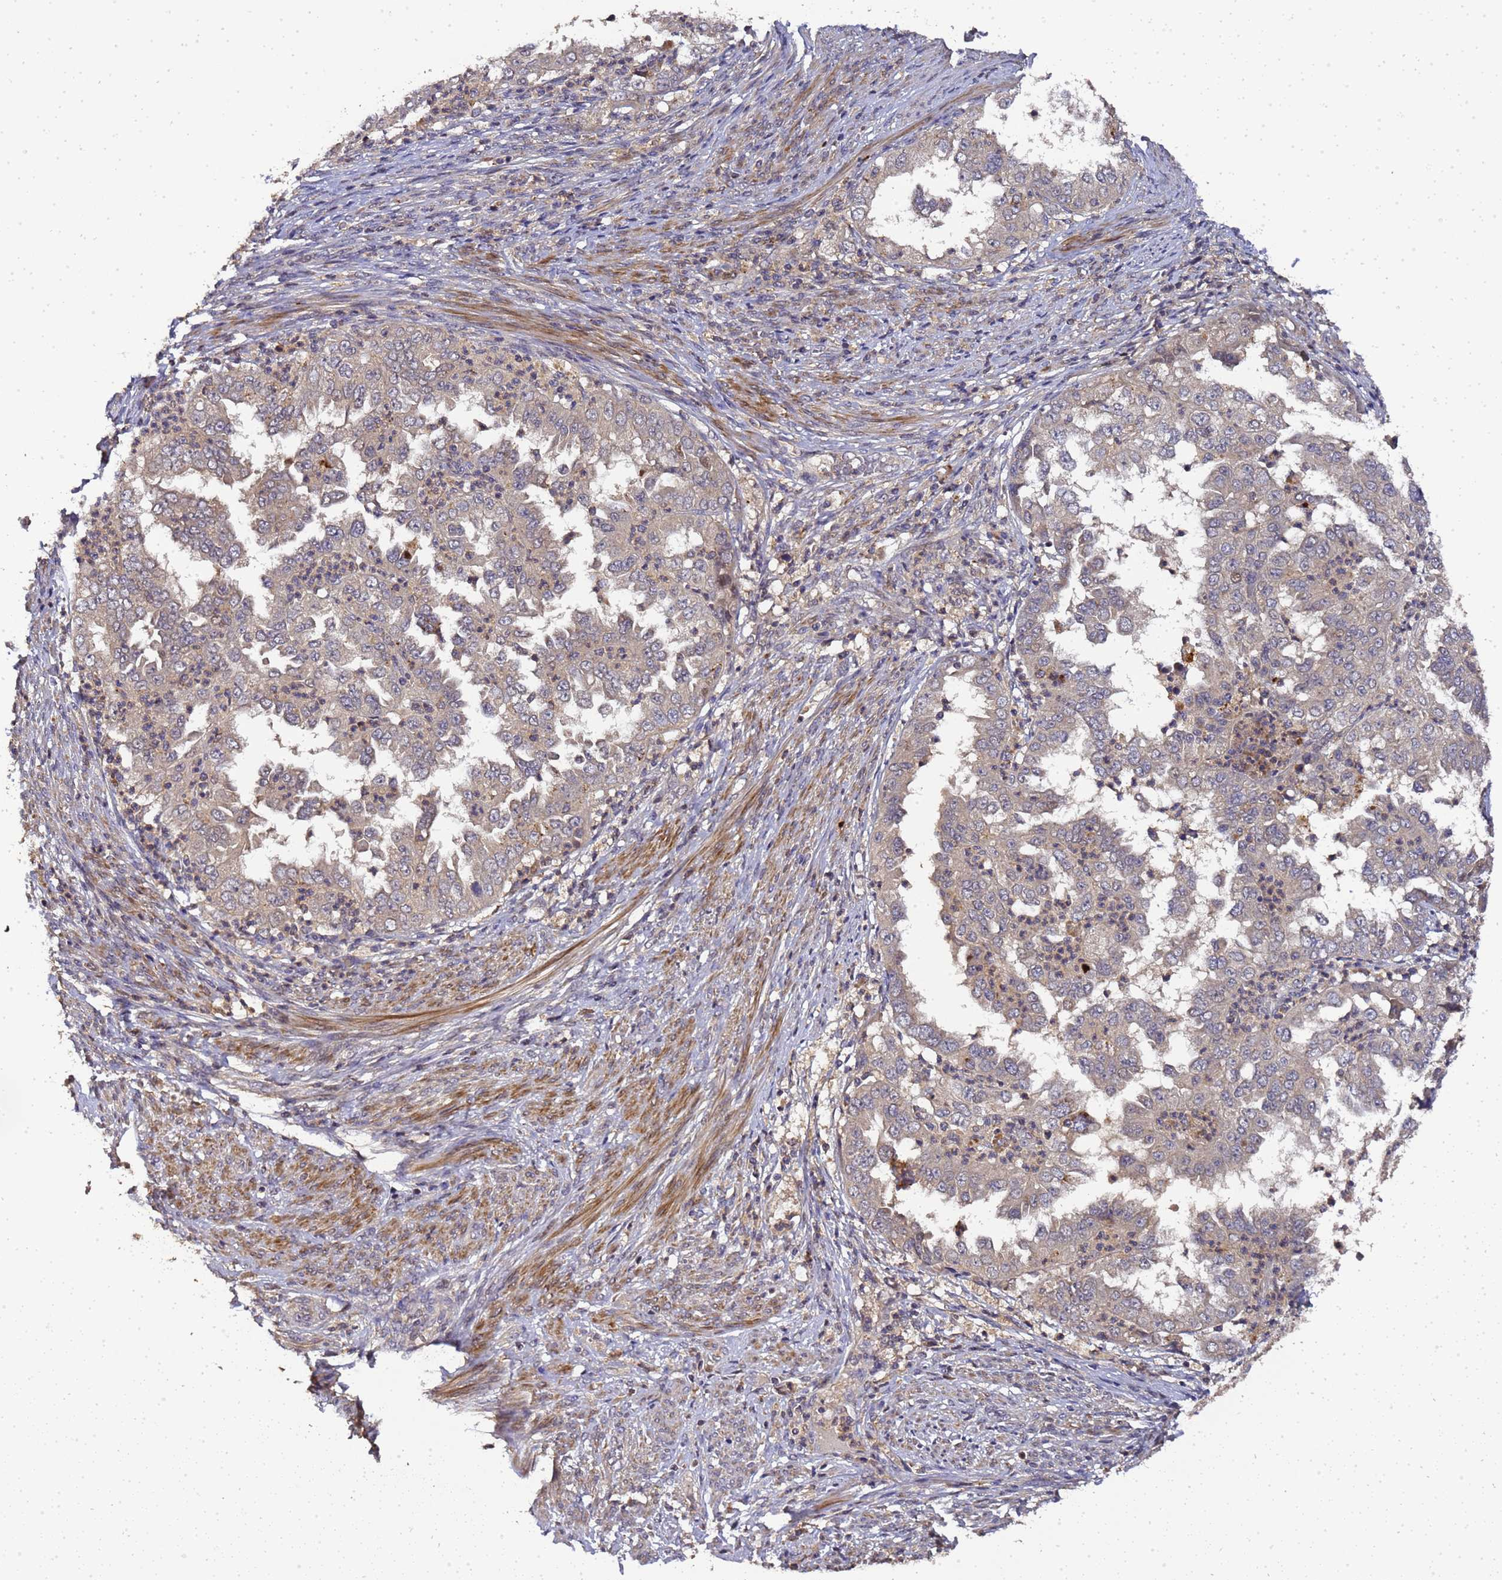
{"staining": {"intensity": "weak", "quantity": ">75%", "location": "cytoplasmic/membranous"}, "tissue": "endometrial cancer", "cell_type": "Tumor cells", "image_type": "cancer", "snomed": [{"axis": "morphology", "description": "Adenocarcinoma, NOS"}, {"axis": "topography", "description": "Endometrium"}], "caption": "This is an image of immunohistochemistry staining of endometrial adenocarcinoma, which shows weak staining in the cytoplasmic/membranous of tumor cells.", "gene": "LGI4", "patient": {"sex": "female", "age": 85}}